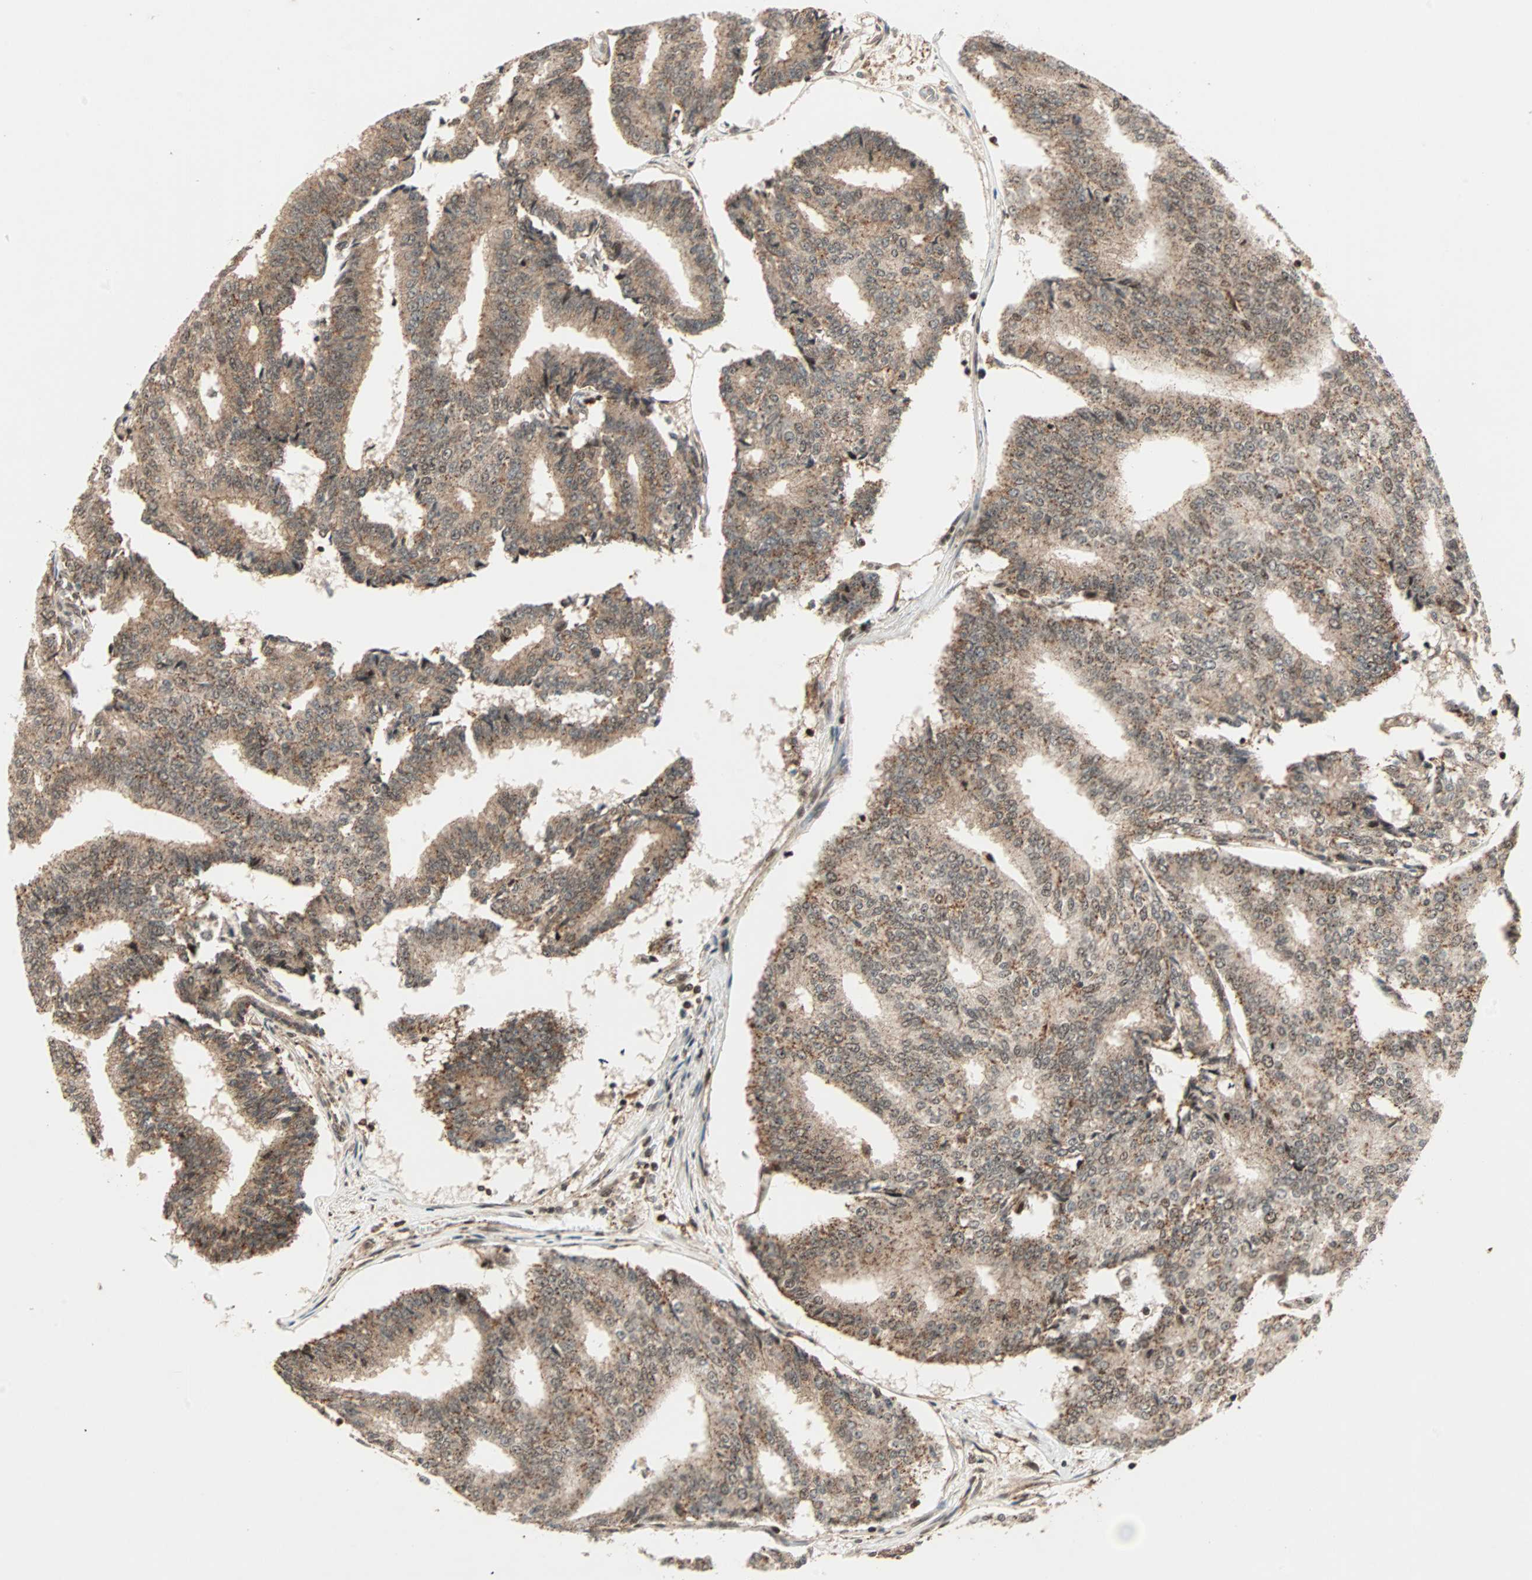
{"staining": {"intensity": "moderate", "quantity": ">75%", "location": "cytoplasmic/membranous,nuclear"}, "tissue": "prostate cancer", "cell_type": "Tumor cells", "image_type": "cancer", "snomed": [{"axis": "morphology", "description": "Adenocarcinoma, High grade"}, {"axis": "topography", "description": "Prostate"}], "caption": "Moderate cytoplasmic/membranous and nuclear positivity for a protein is seen in approximately >75% of tumor cells of high-grade adenocarcinoma (prostate) using immunohistochemistry (IHC).", "gene": "ZBED9", "patient": {"sex": "male", "age": 55}}